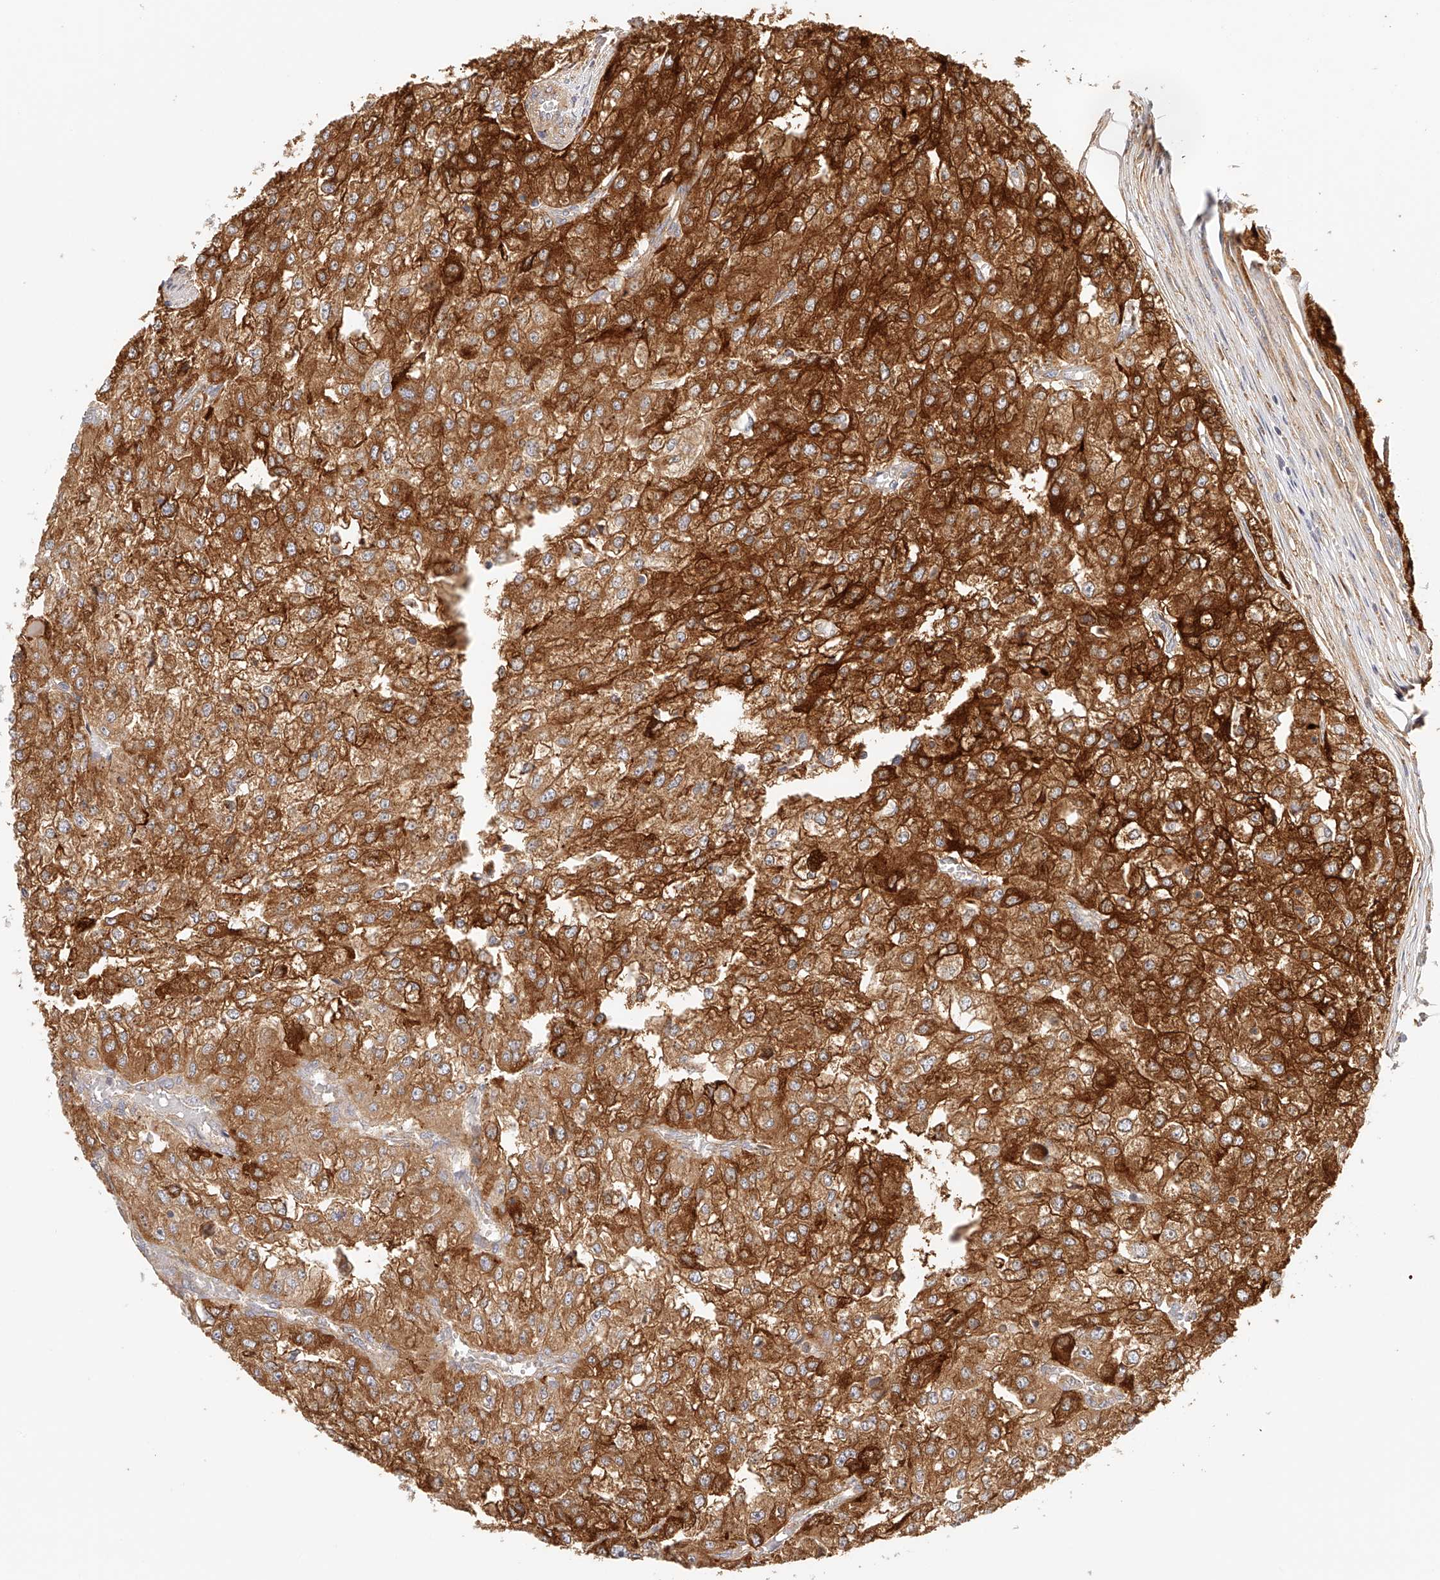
{"staining": {"intensity": "strong", "quantity": ">75%", "location": "cytoplasmic/membranous"}, "tissue": "renal cancer", "cell_type": "Tumor cells", "image_type": "cancer", "snomed": [{"axis": "morphology", "description": "Adenocarcinoma, NOS"}, {"axis": "topography", "description": "Kidney"}], "caption": "A photomicrograph of renal cancer stained for a protein displays strong cytoplasmic/membranous brown staining in tumor cells.", "gene": "SYNC", "patient": {"sex": "female", "age": 54}}